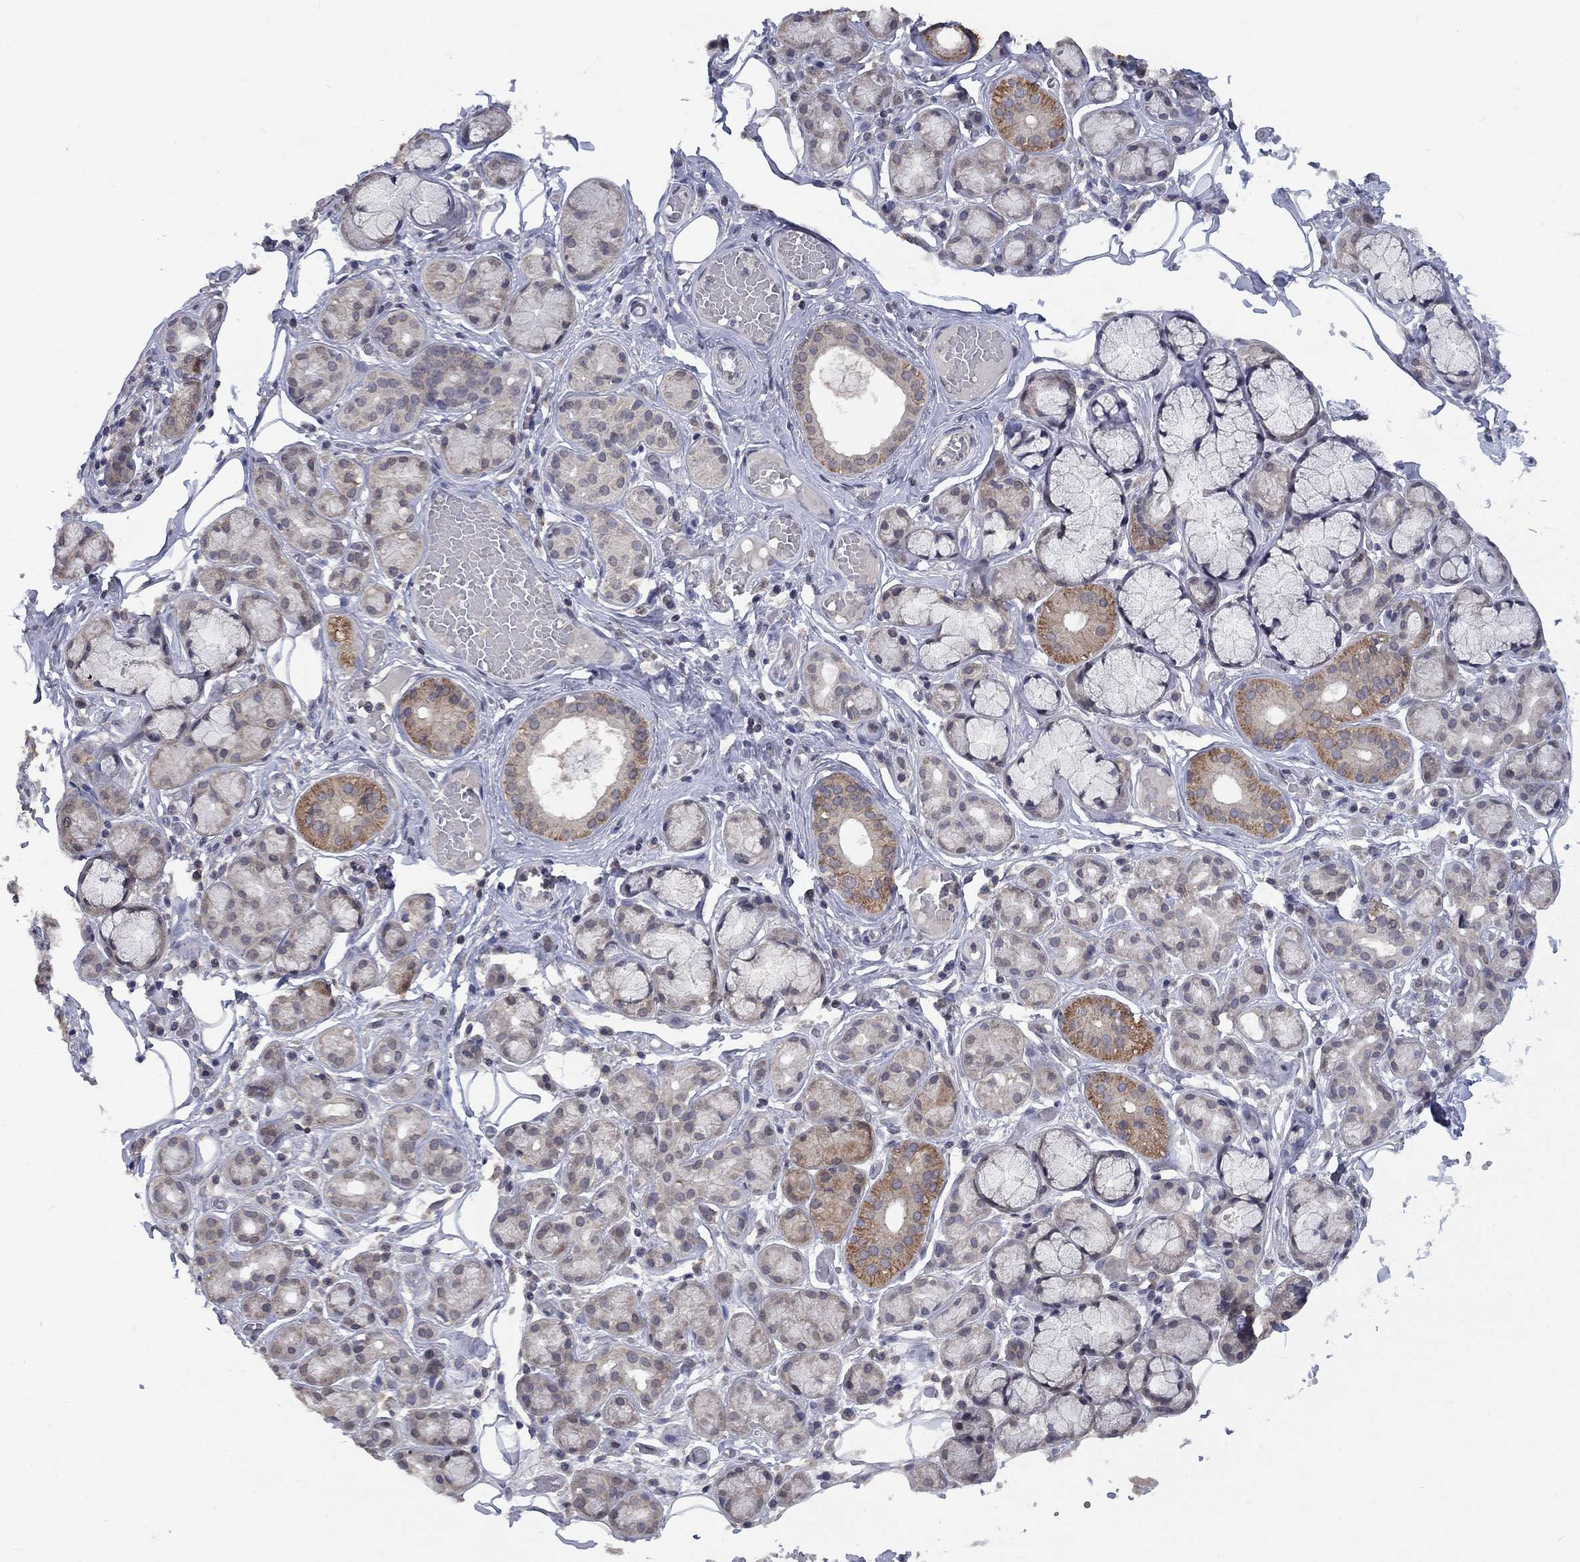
{"staining": {"intensity": "moderate", "quantity": "<25%", "location": "cytoplasmic/membranous"}, "tissue": "salivary gland", "cell_type": "Glandular cells", "image_type": "normal", "snomed": [{"axis": "morphology", "description": "Normal tissue, NOS"}, {"axis": "topography", "description": "Salivary gland"}, {"axis": "topography", "description": "Peripheral nerve tissue"}], "caption": "Immunohistochemical staining of benign human salivary gland reveals low levels of moderate cytoplasmic/membranous expression in approximately <25% of glandular cells.", "gene": "SPATA33", "patient": {"sex": "male", "age": 71}}